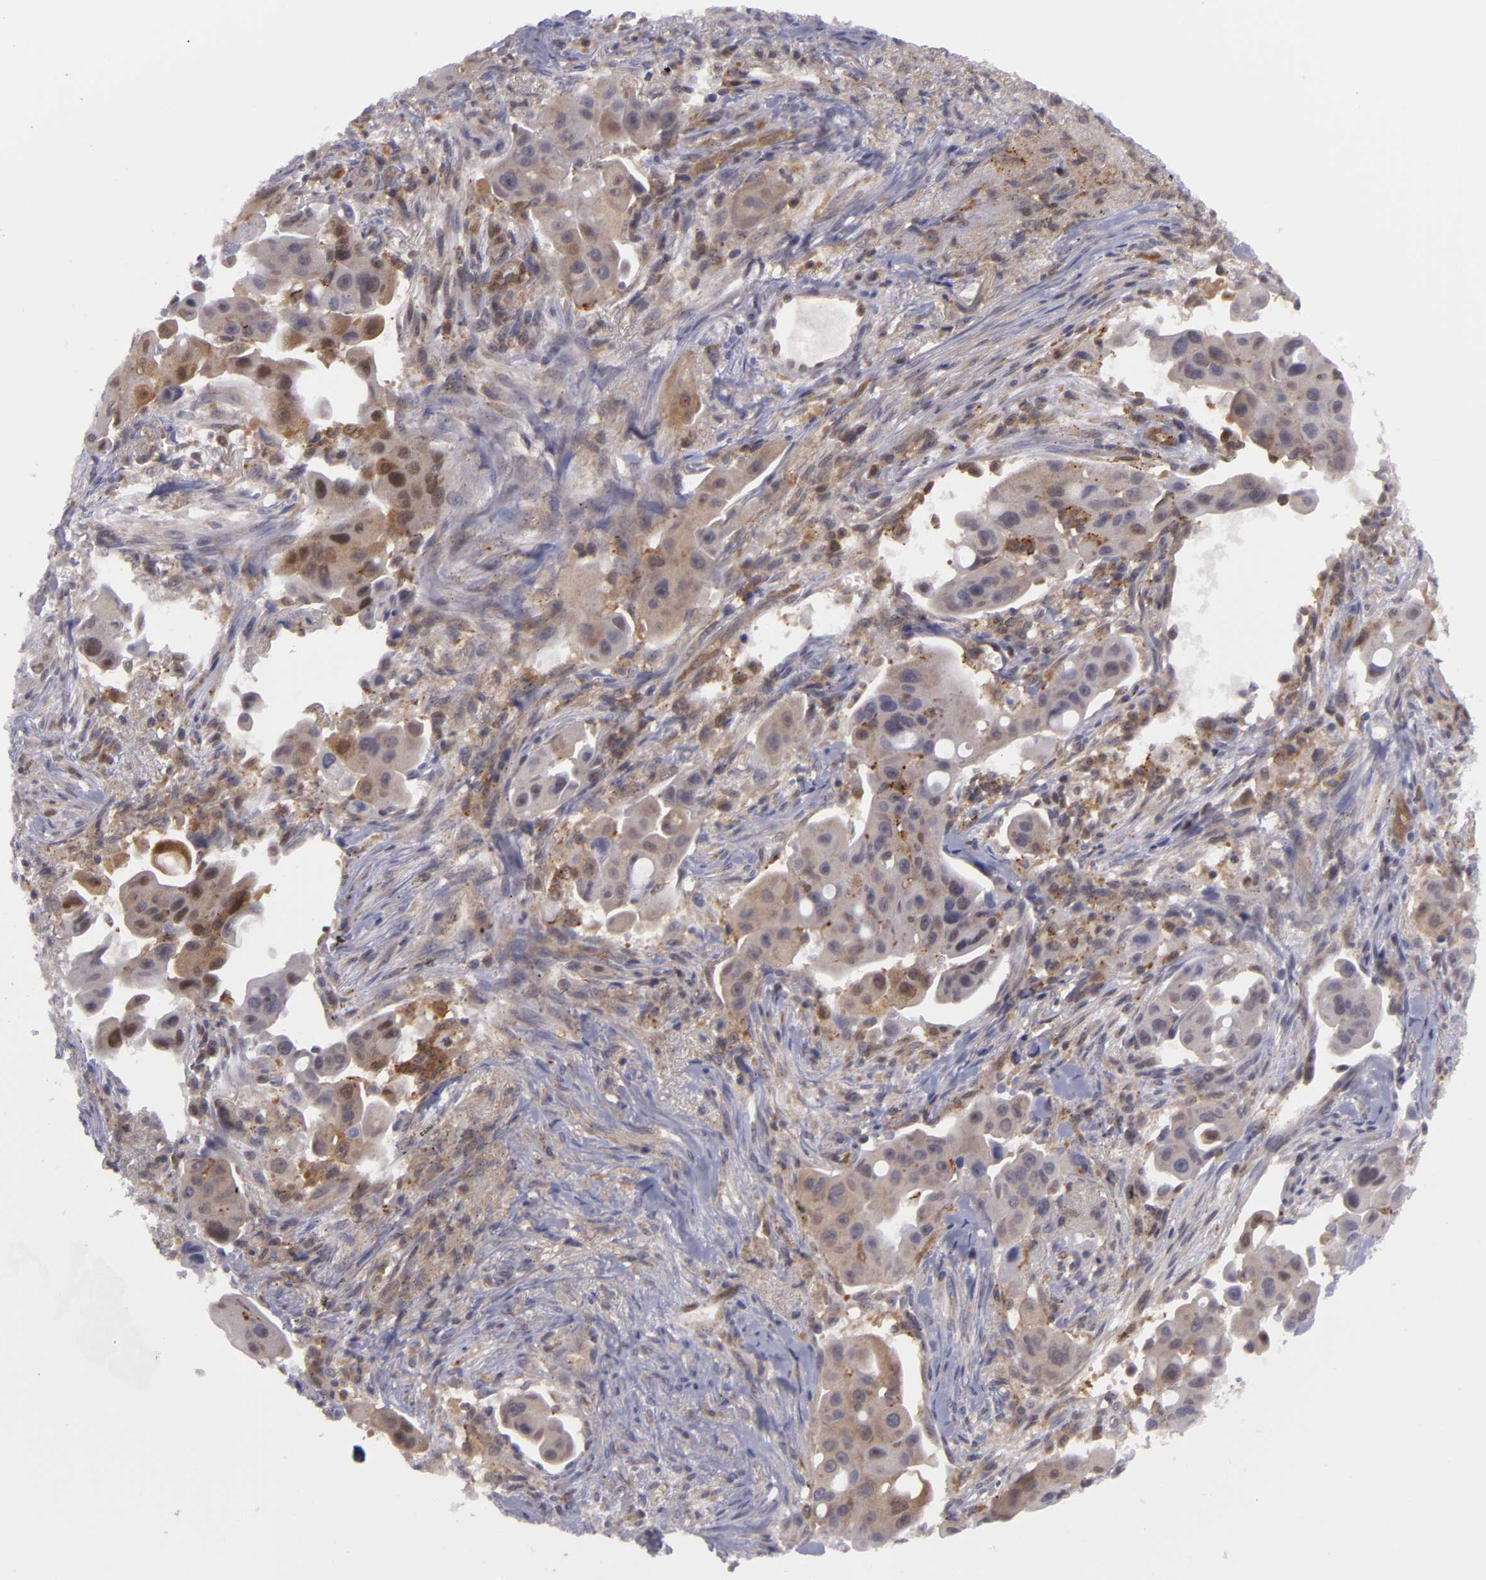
{"staining": {"intensity": "moderate", "quantity": "25%-75%", "location": "cytoplasmic/membranous"}, "tissue": "lung cancer", "cell_type": "Tumor cells", "image_type": "cancer", "snomed": [{"axis": "morphology", "description": "Adenocarcinoma, NOS"}, {"axis": "topography", "description": "Lung"}], "caption": "Brown immunohistochemical staining in human lung cancer (adenocarcinoma) displays moderate cytoplasmic/membranous expression in about 25%-75% of tumor cells.", "gene": "BCL10", "patient": {"sex": "male", "age": 68}}